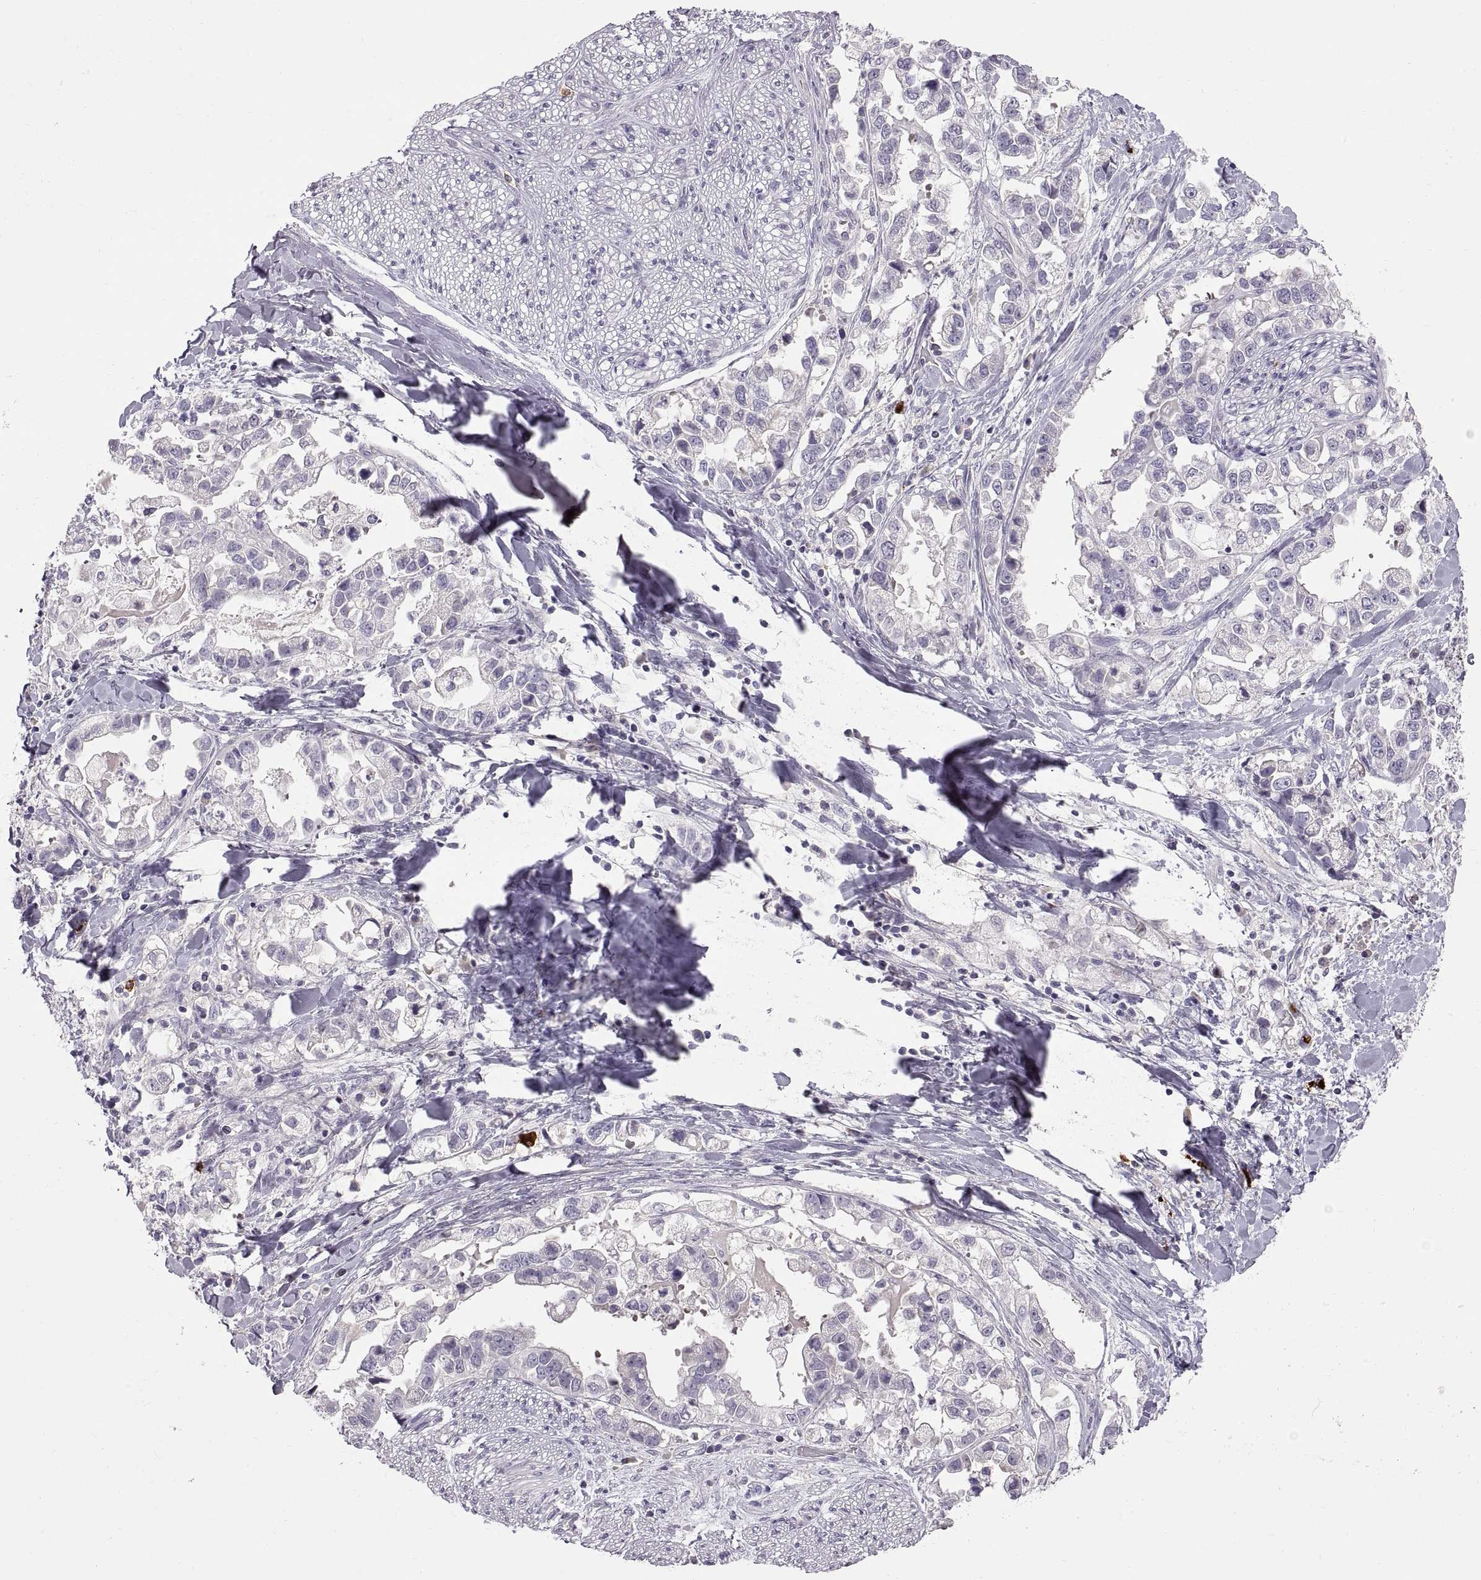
{"staining": {"intensity": "negative", "quantity": "none", "location": "none"}, "tissue": "stomach cancer", "cell_type": "Tumor cells", "image_type": "cancer", "snomed": [{"axis": "morphology", "description": "Adenocarcinoma, NOS"}, {"axis": "topography", "description": "Stomach"}], "caption": "This is an immunohistochemistry histopathology image of stomach cancer (adenocarcinoma). There is no staining in tumor cells.", "gene": "WFDC8", "patient": {"sex": "male", "age": 59}}